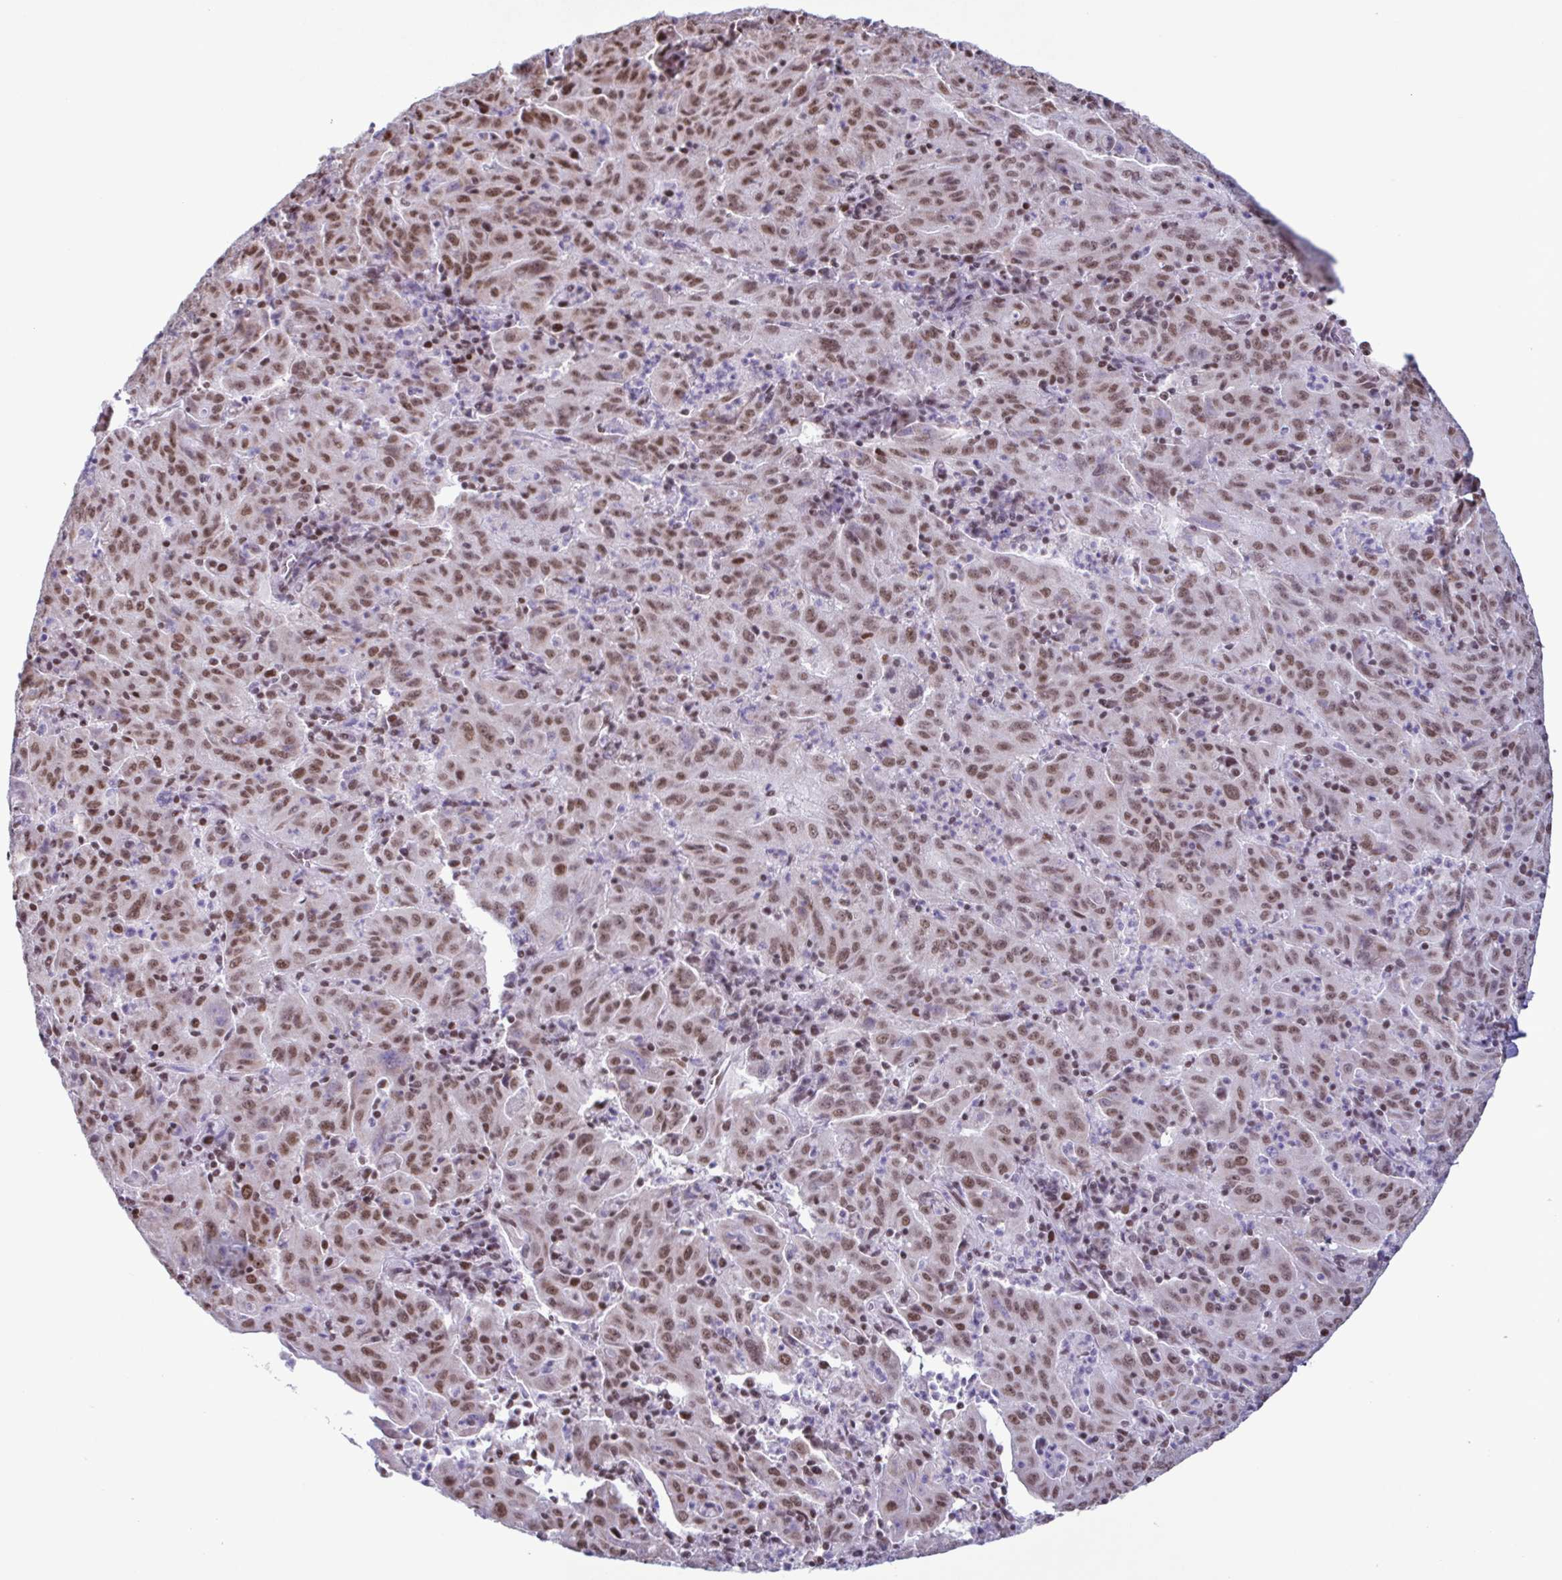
{"staining": {"intensity": "moderate", "quantity": ">75%", "location": "nuclear"}, "tissue": "pancreatic cancer", "cell_type": "Tumor cells", "image_type": "cancer", "snomed": [{"axis": "morphology", "description": "Adenocarcinoma, NOS"}, {"axis": "topography", "description": "Pancreas"}], "caption": "Immunohistochemistry (DAB (3,3'-diaminobenzidine)) staining of adenocarcinoma (pancreatic) exhibits moderate nuclear protein expression in about >75% of tumor cells. The protein is shown in brown color, while the nuclei are stained blue.", "gene": "TIMM21", "patient": {"sex": "male", "age": 63}}